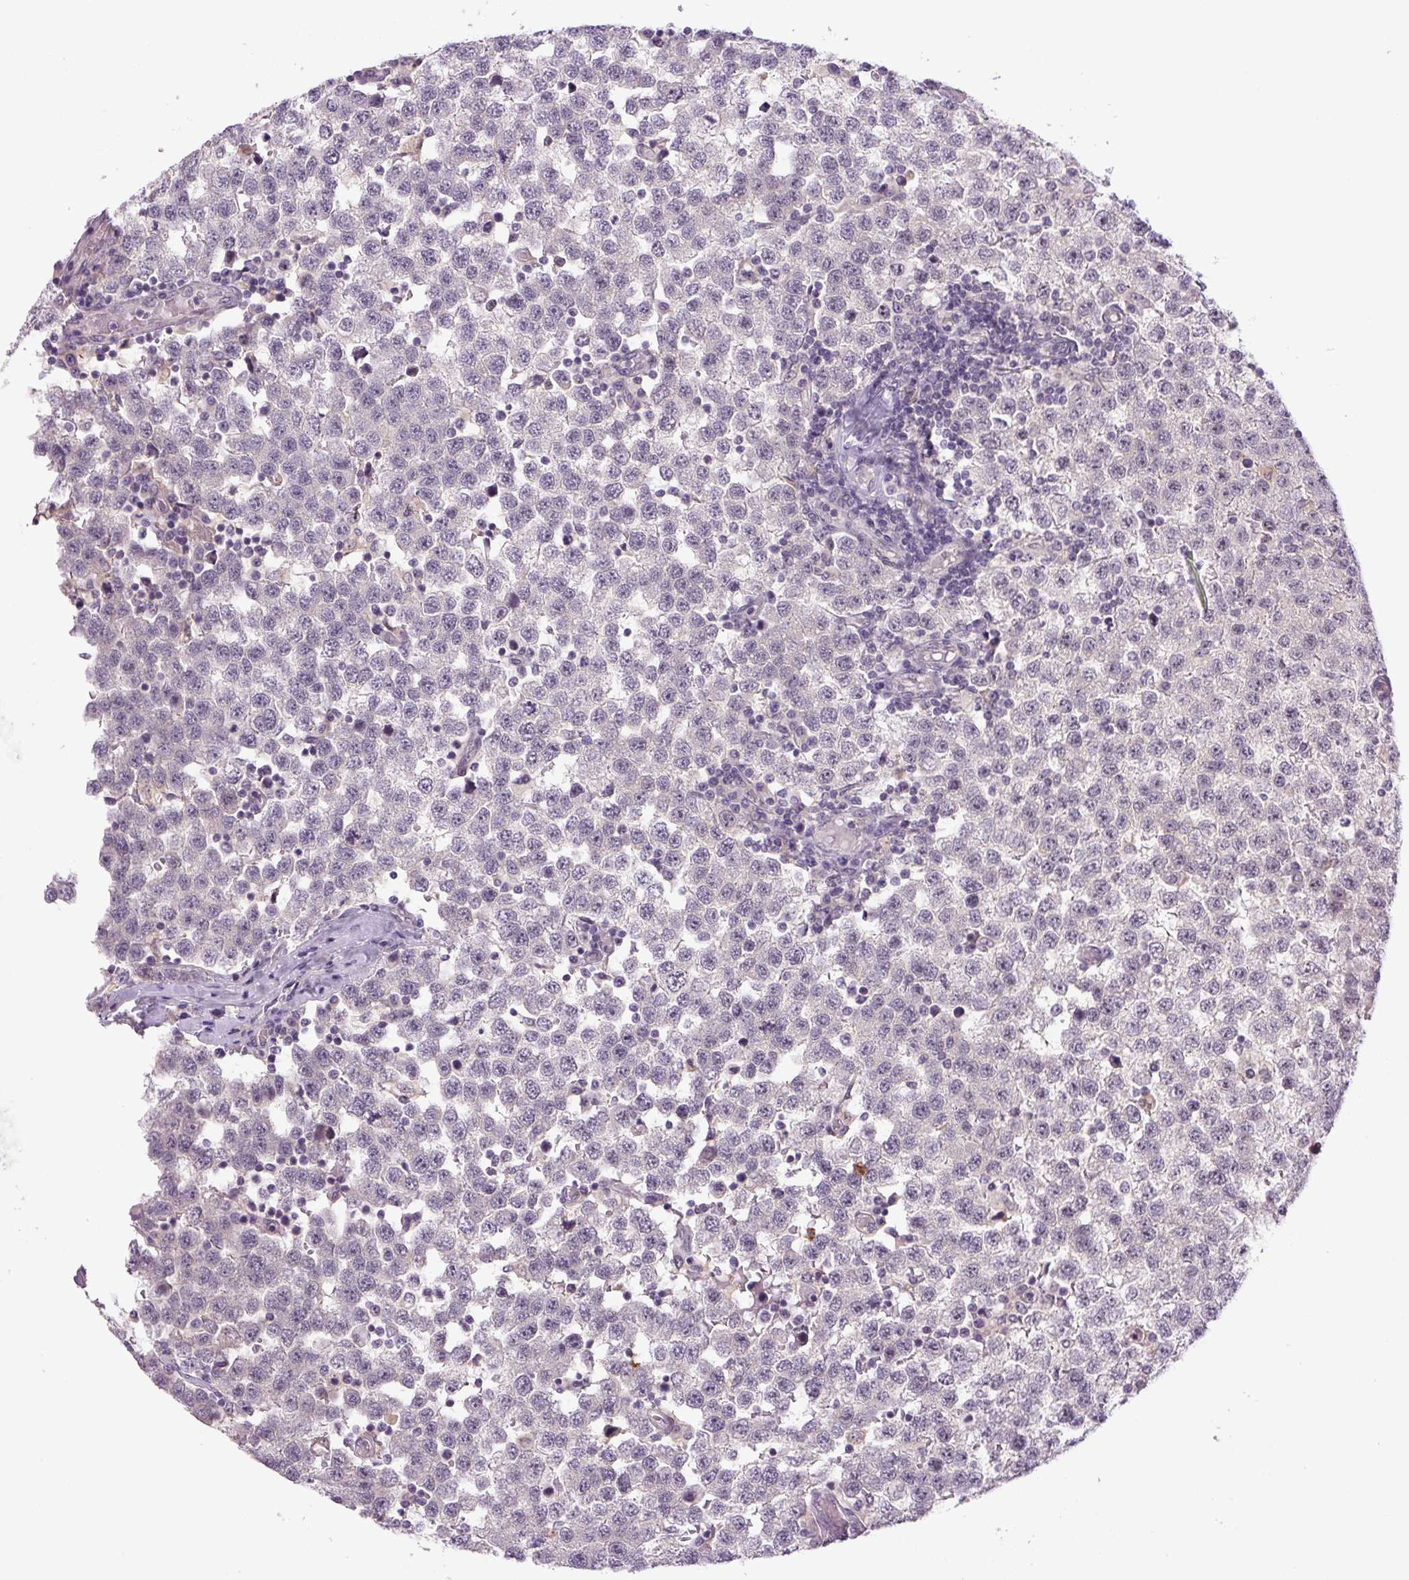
{"staining": {"intensity": "negative", "quantity": "none", "location": "none"}, "tissue": "testis cancer", "cell_type": "Tumor cells", "image_type": "cancer", "snomed": [{"axis": "morphology", "description": "Seminoma, NOS"}, {"axis": "topography", "description": "Testis"}], "caption": "Image shows no significant protein expression in tumor cells of testis cancer. (DAB immunohistochemistry, high magnification).", "gene": "SGF29", "patient": {"sex": "male", "age": 34}}